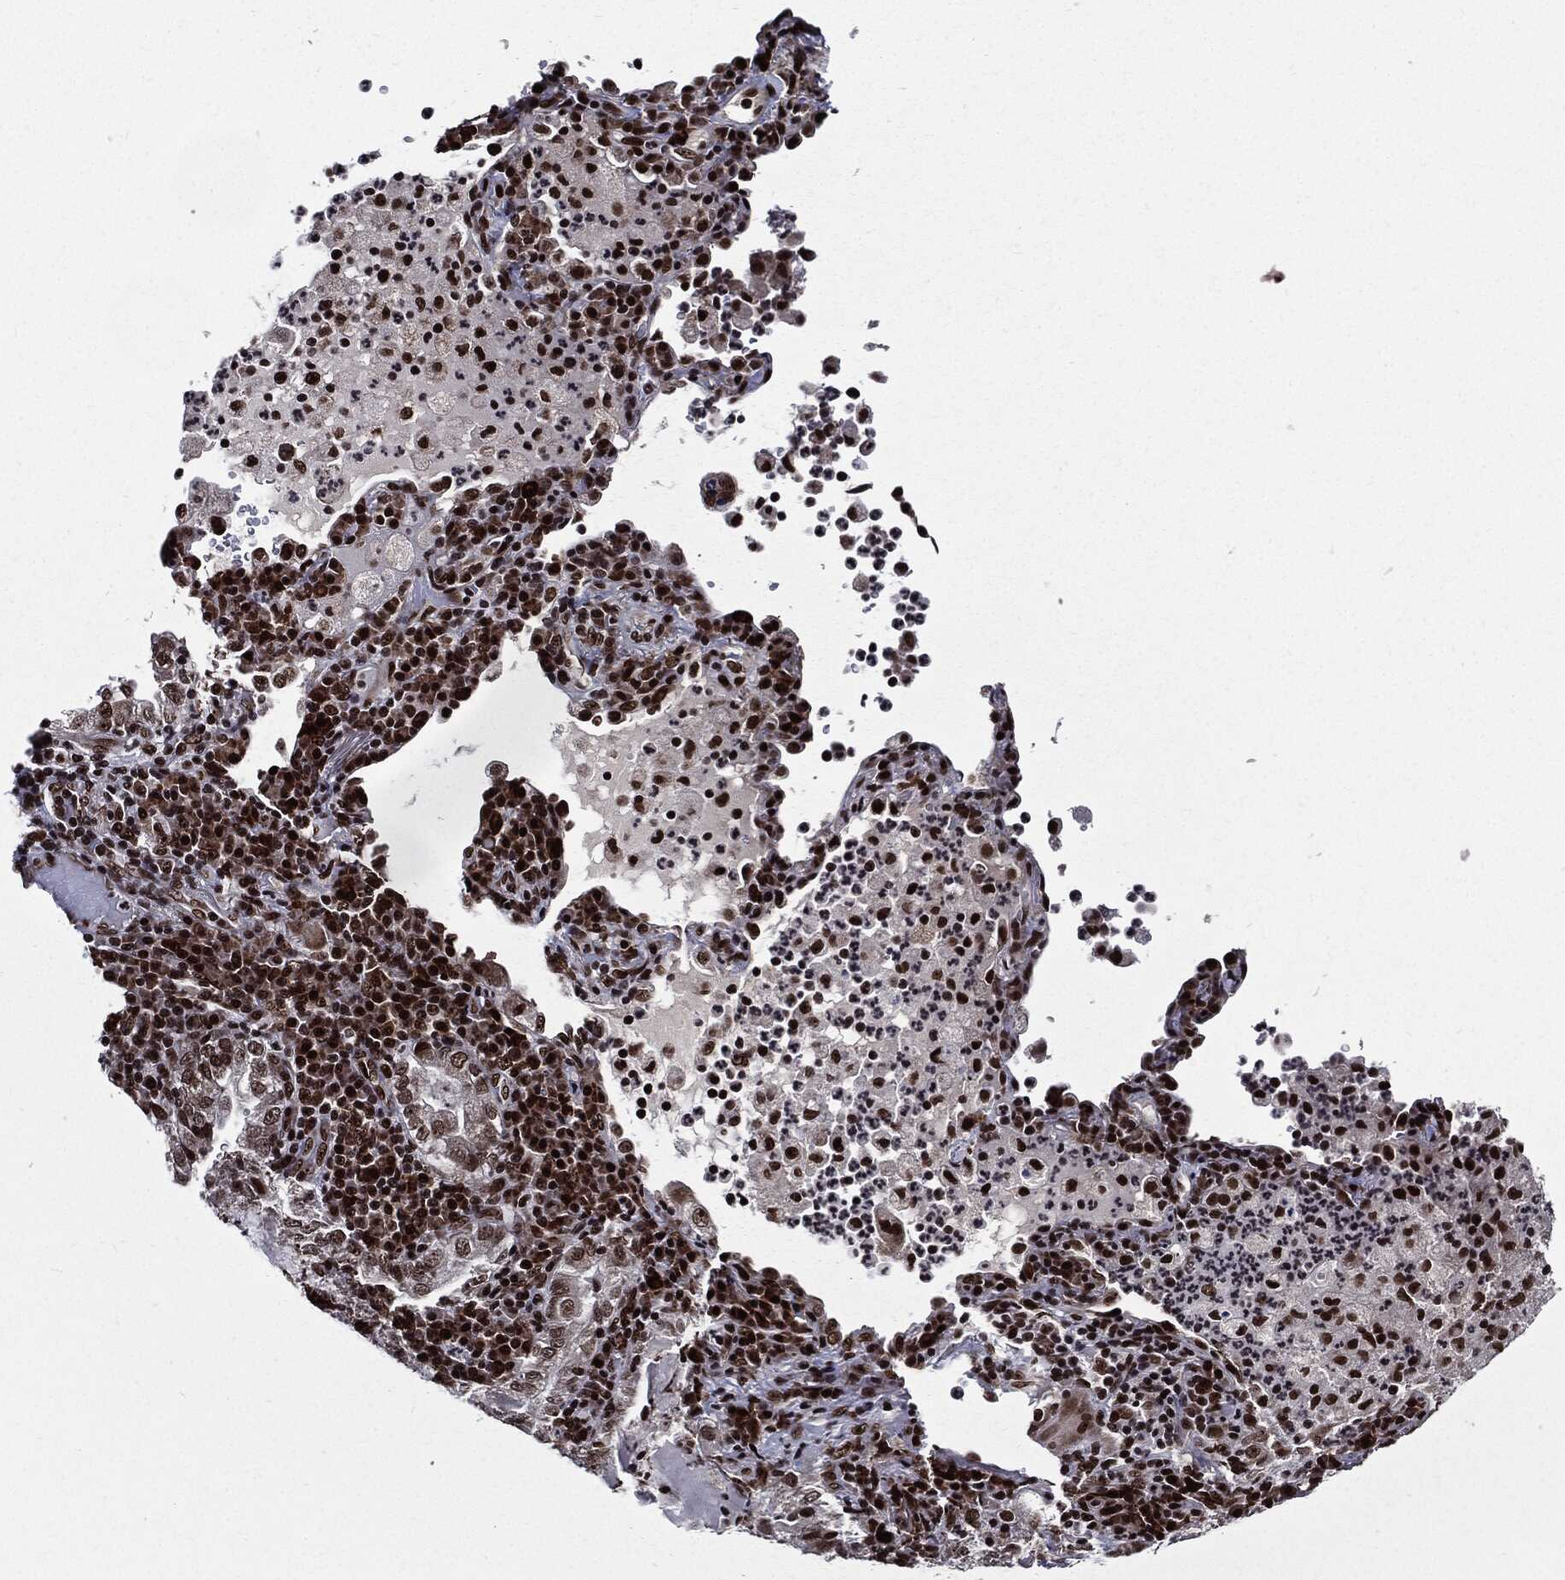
{"staining": {"intensity": "moderate", "quantity": "25%-75%", "location": "nuclear"}, "tissue": "lung cancer", "cell_type": "Tumor cells", "image_type": "cancer", "snomed": [{"axis": "morphology", "description": "Adenocarcinoma, NOS"}, {"axis": "topography", "description": "Lung"}], "caption": "An image of lung cancer (adenocarcinoma) stained for a protein displays moderate nuclear brown staining in tumor cells.", "gene": "ZFP91", "patient": {"sex": "female", "age": 73}}